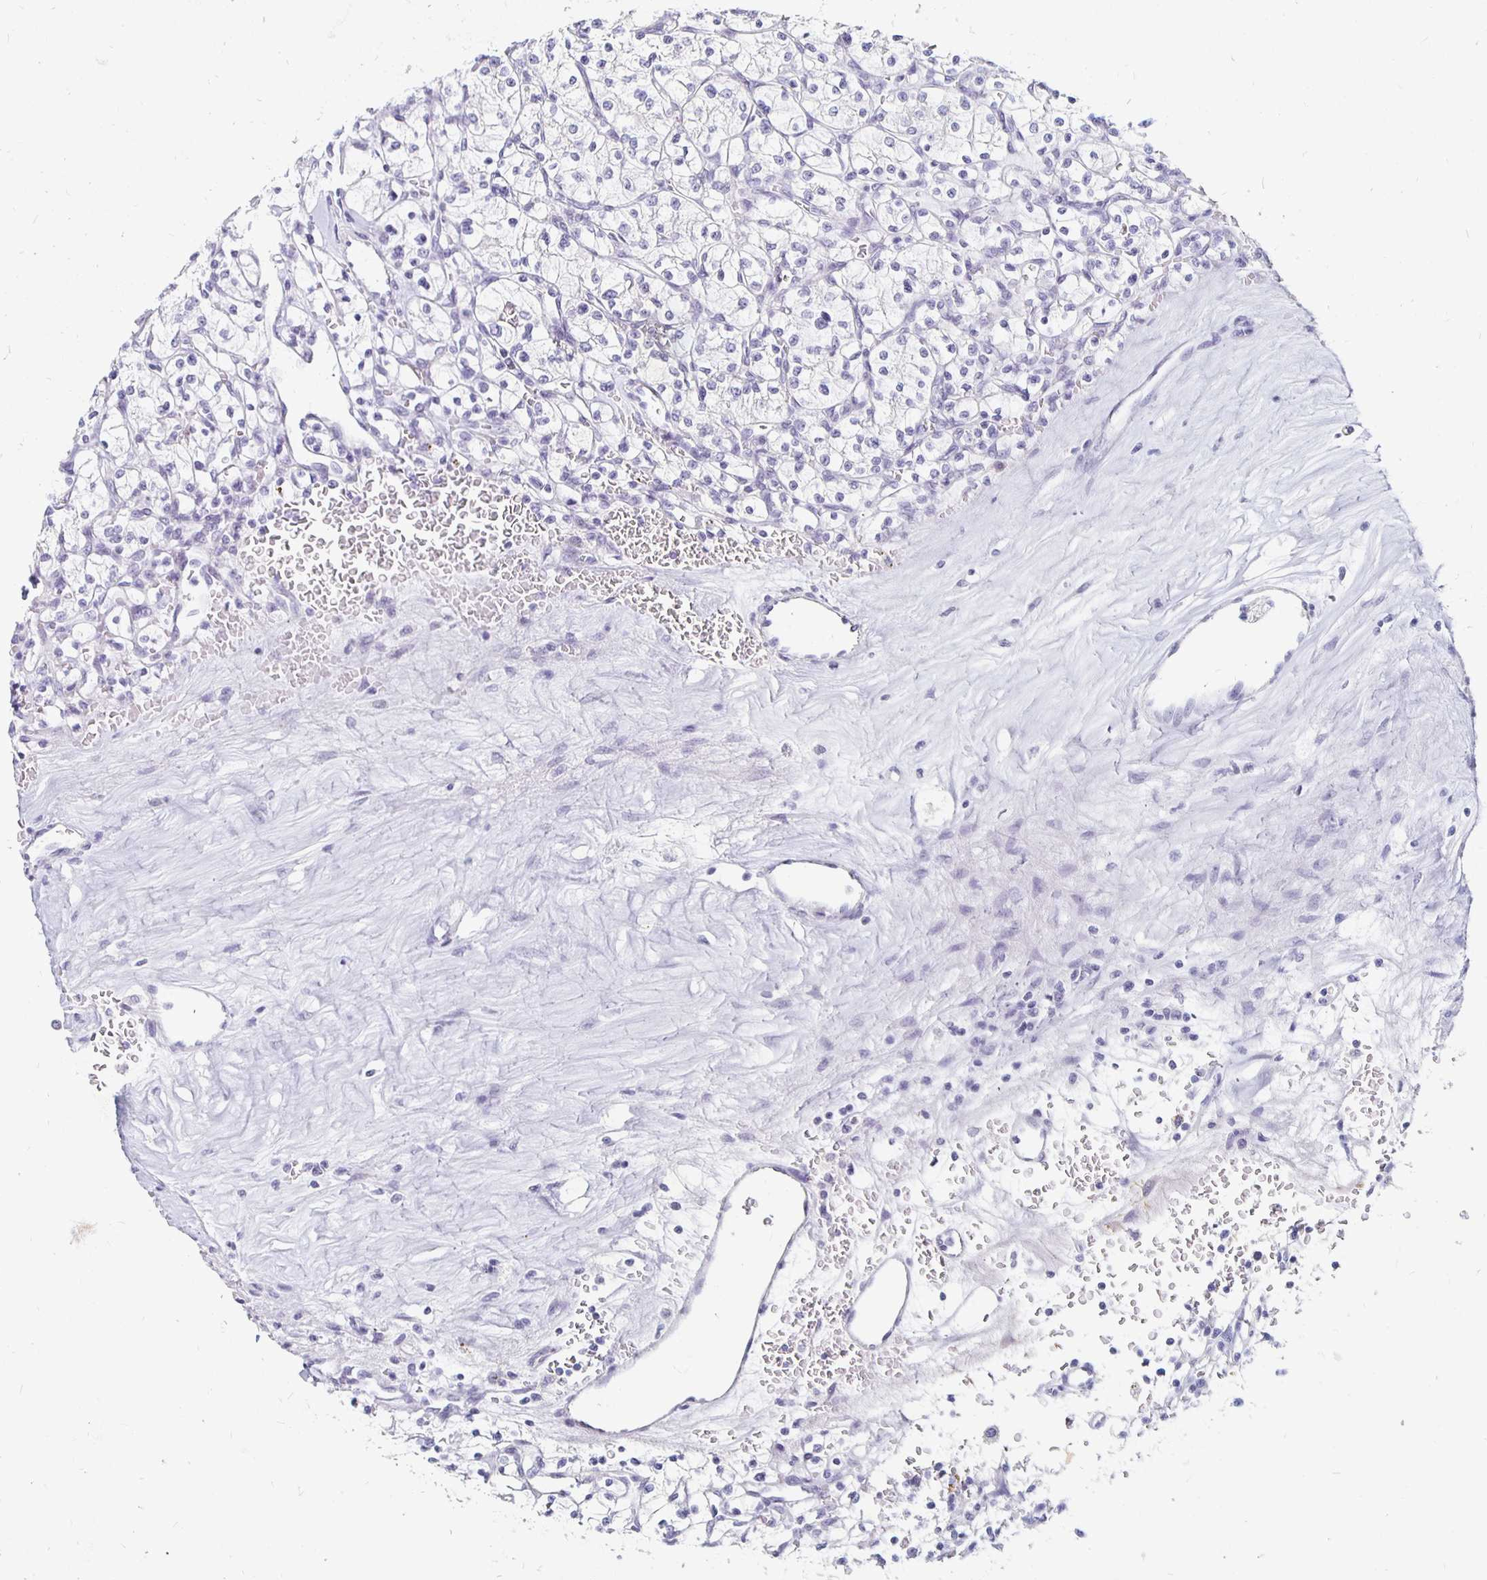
{"staining": {"intensity": "negative", "quantity": "none", "location": "none"}, "tissue": "renal cancer", "cell_type": "Tumor cells", "image_type": "cancer", "snomed": [{"axis": "morphology", "description": "Adenocarcinoma, NOS"}, {"axis": "topography", "description": "Kidney"}], "caption": "The immunohistochemistry micrograph has no significant expression in tumor cells of adenocarcinoma (renal) tissue.", "gene": "KCNQ2", "patient": {"sex": "female", "age": 64}}